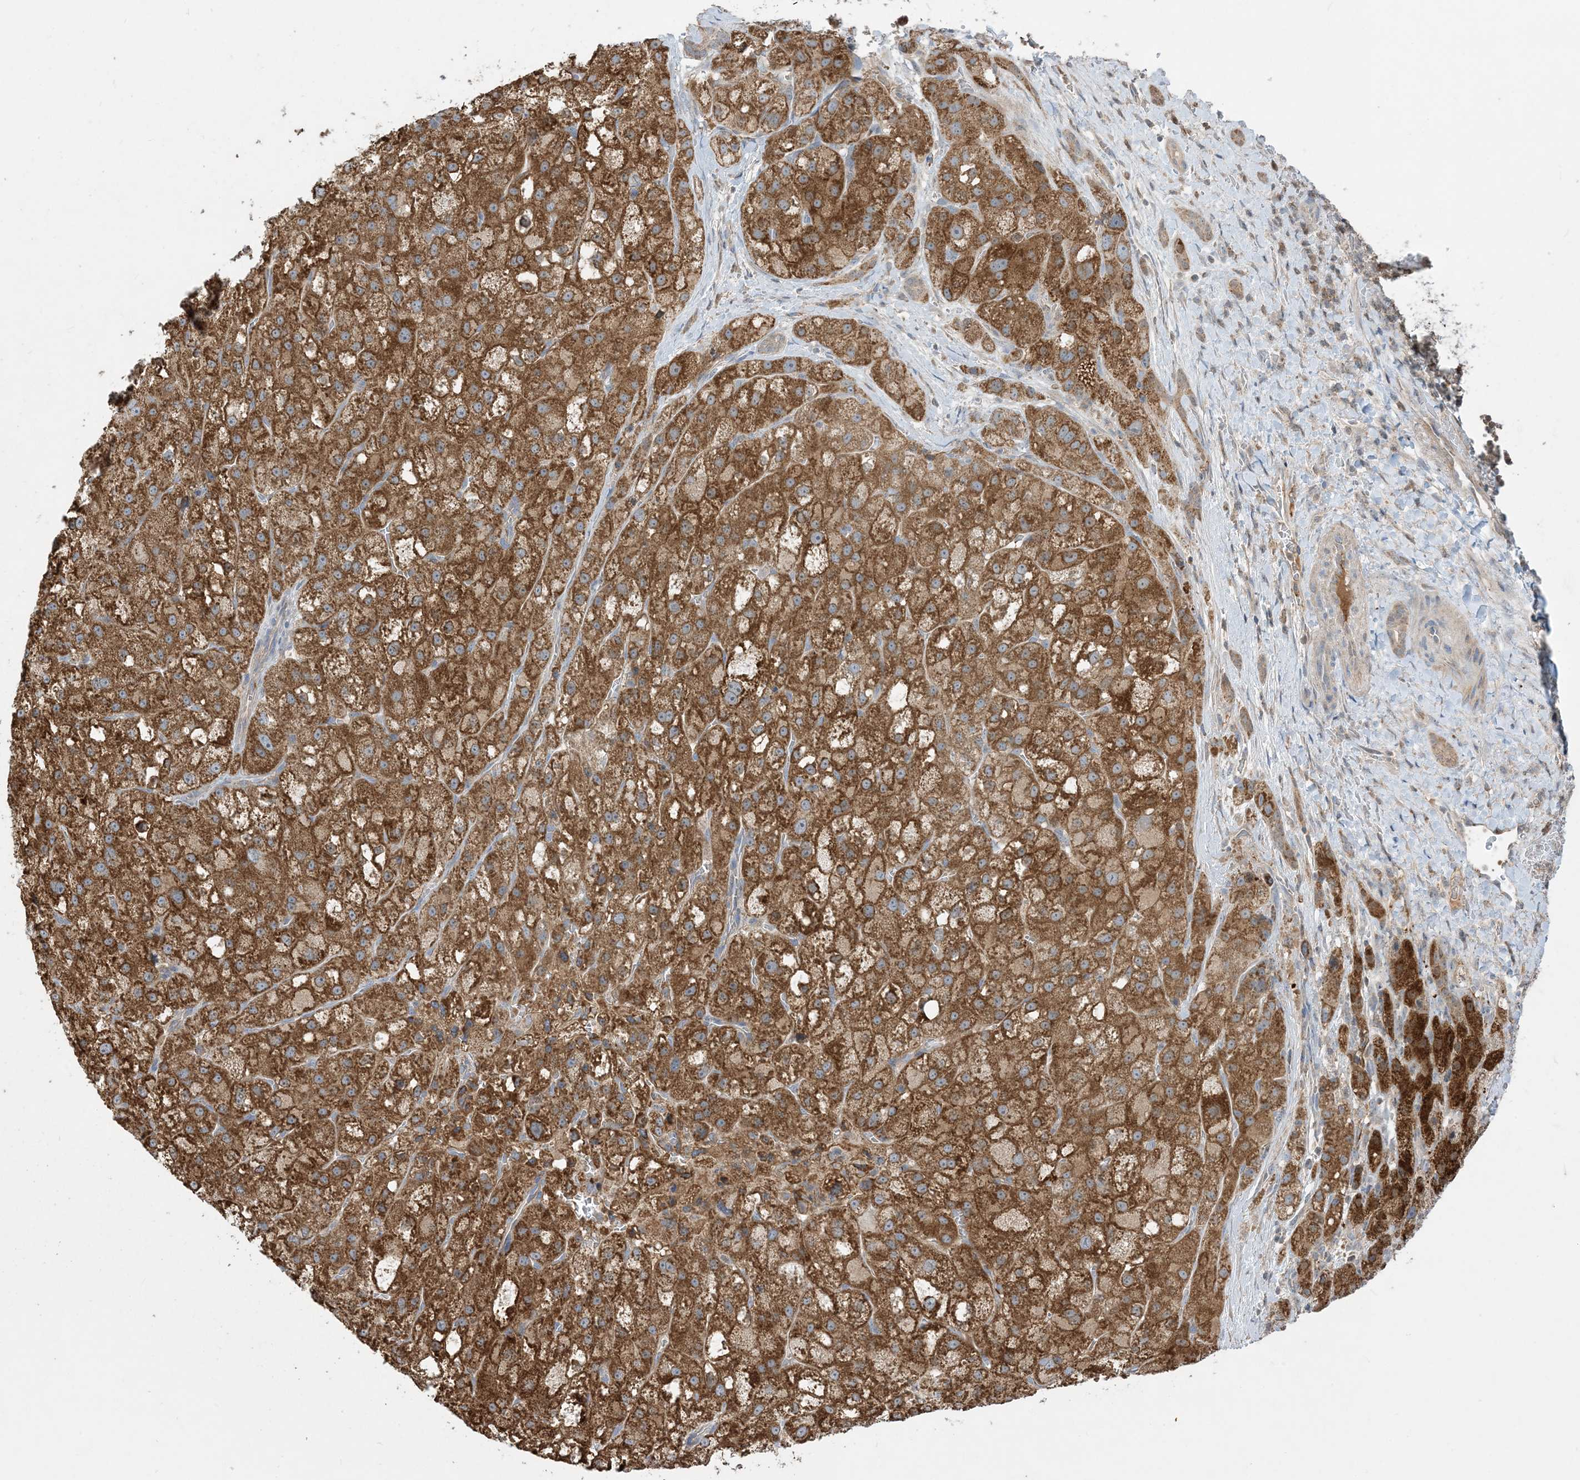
{"staining": {"intensity": "strong", "quantity": ">75%", "location": "cytoplasmic/membranous"}, "tissue": "liver cancer", "cell_type": "Tumor cells", "image_type": "cancer", "snomed": [{"axis": "morphology", "description": "Carcinoma, Hepatocellular, NOS"}, {"axis": "topography", "description": "Liver"}], "caption": "Immunohistochemical staining of human liver cancer (hepatocellular carcinoma) displays high levels of strong cytoplasmic/membranous protein expression in about >75% of tumor cells.", "gene": "ECHDC1", "patient": {"sex": "male", "age": 57}}